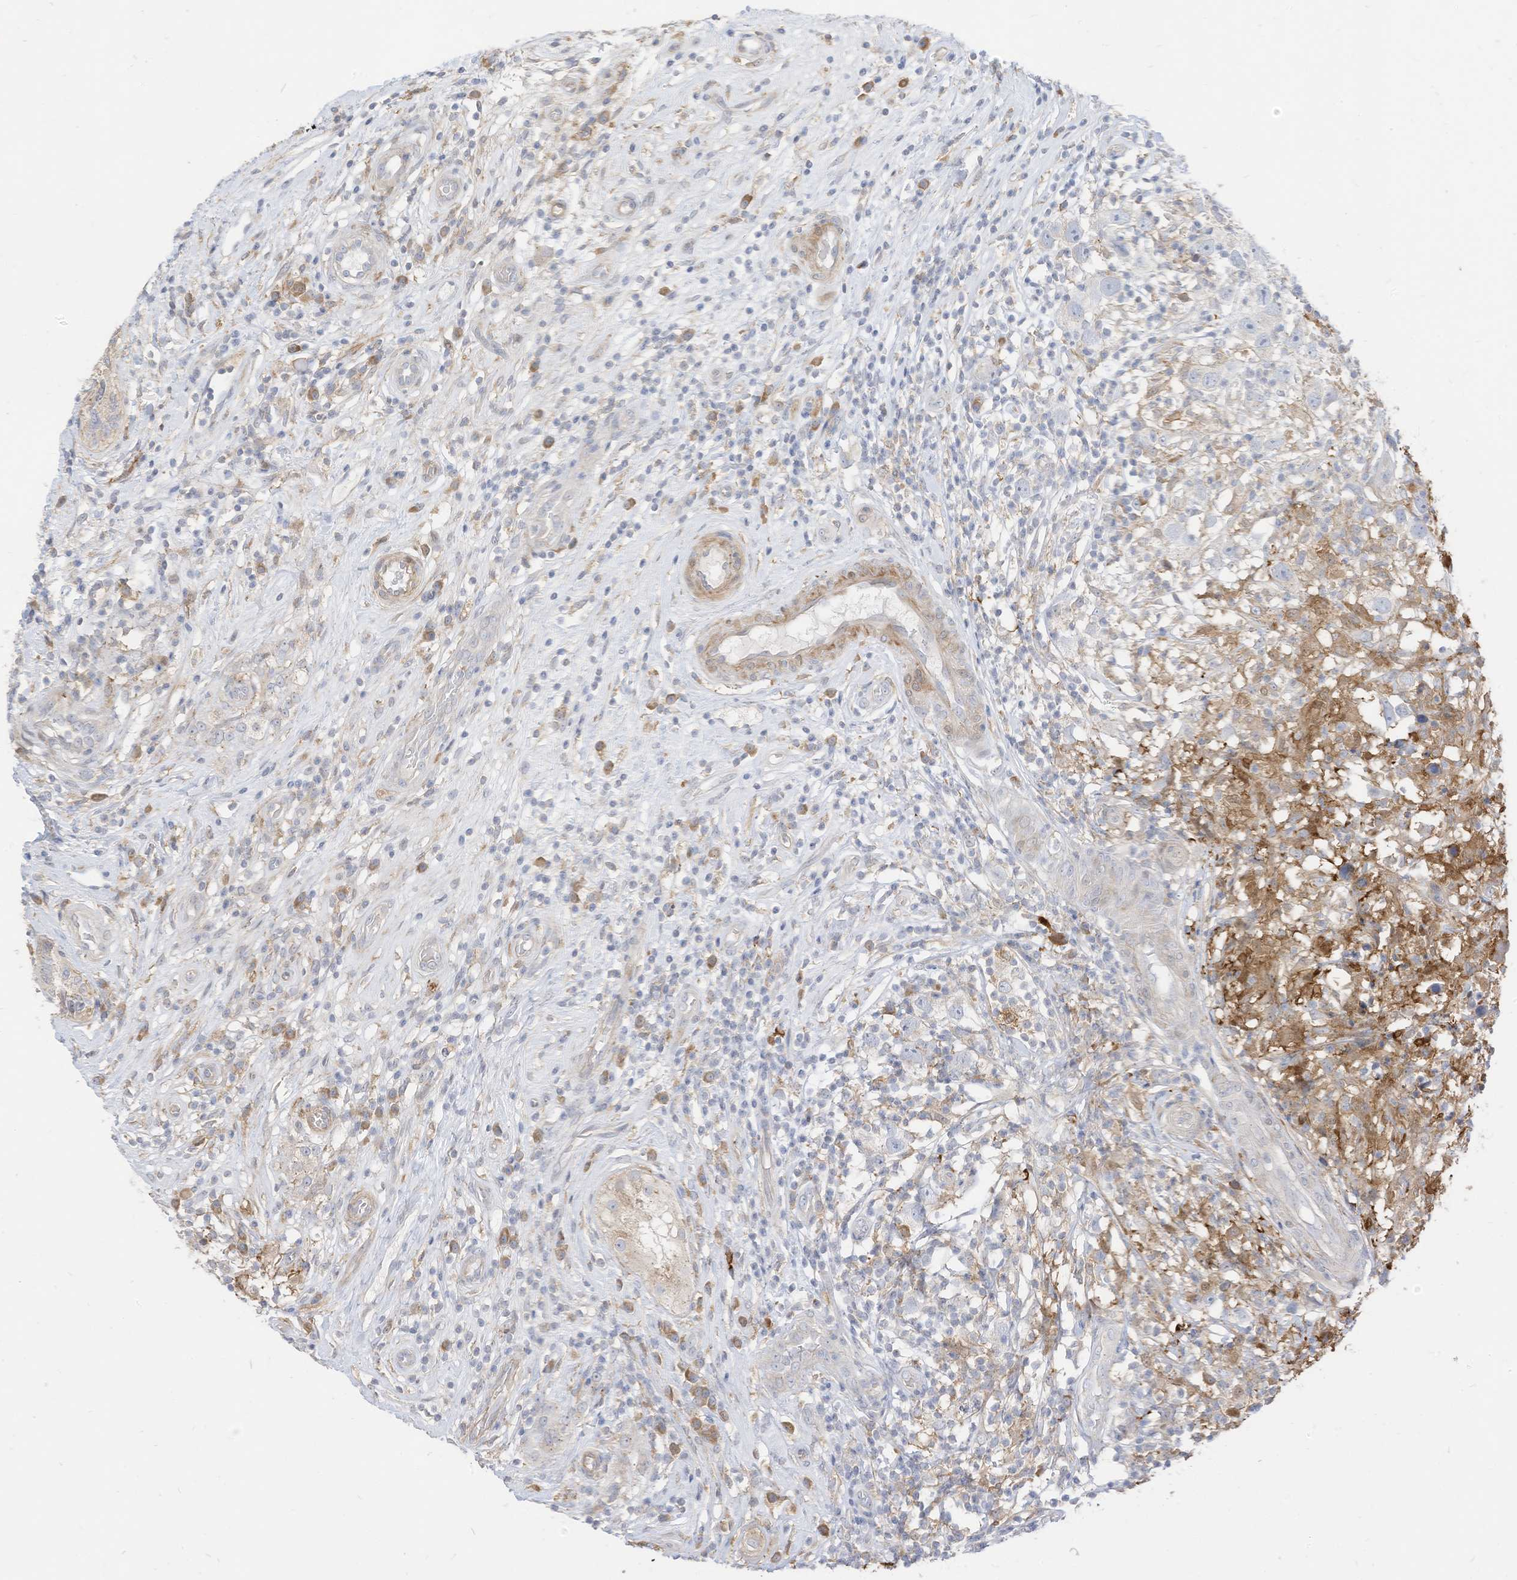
{"staining": {"intensity": "negative", "quantity": "none", "location": "none"}, "tissue": "testis cancer", "cell_type": "Tumor cells", "image_type": "cancer", "snomed": [{"axis": "morphology", "description": "Seminoma, NOS"}, {"axis": "topography", "description": "Testis"}], "caption": "Immunohistochemistry (IHC) image of human testis cancer (seminoma) stained for a protein (brown), which shows no staining in tumor cells.", "gene": "ATP13A1", "patient": {"sex": "male", "age": 49}}